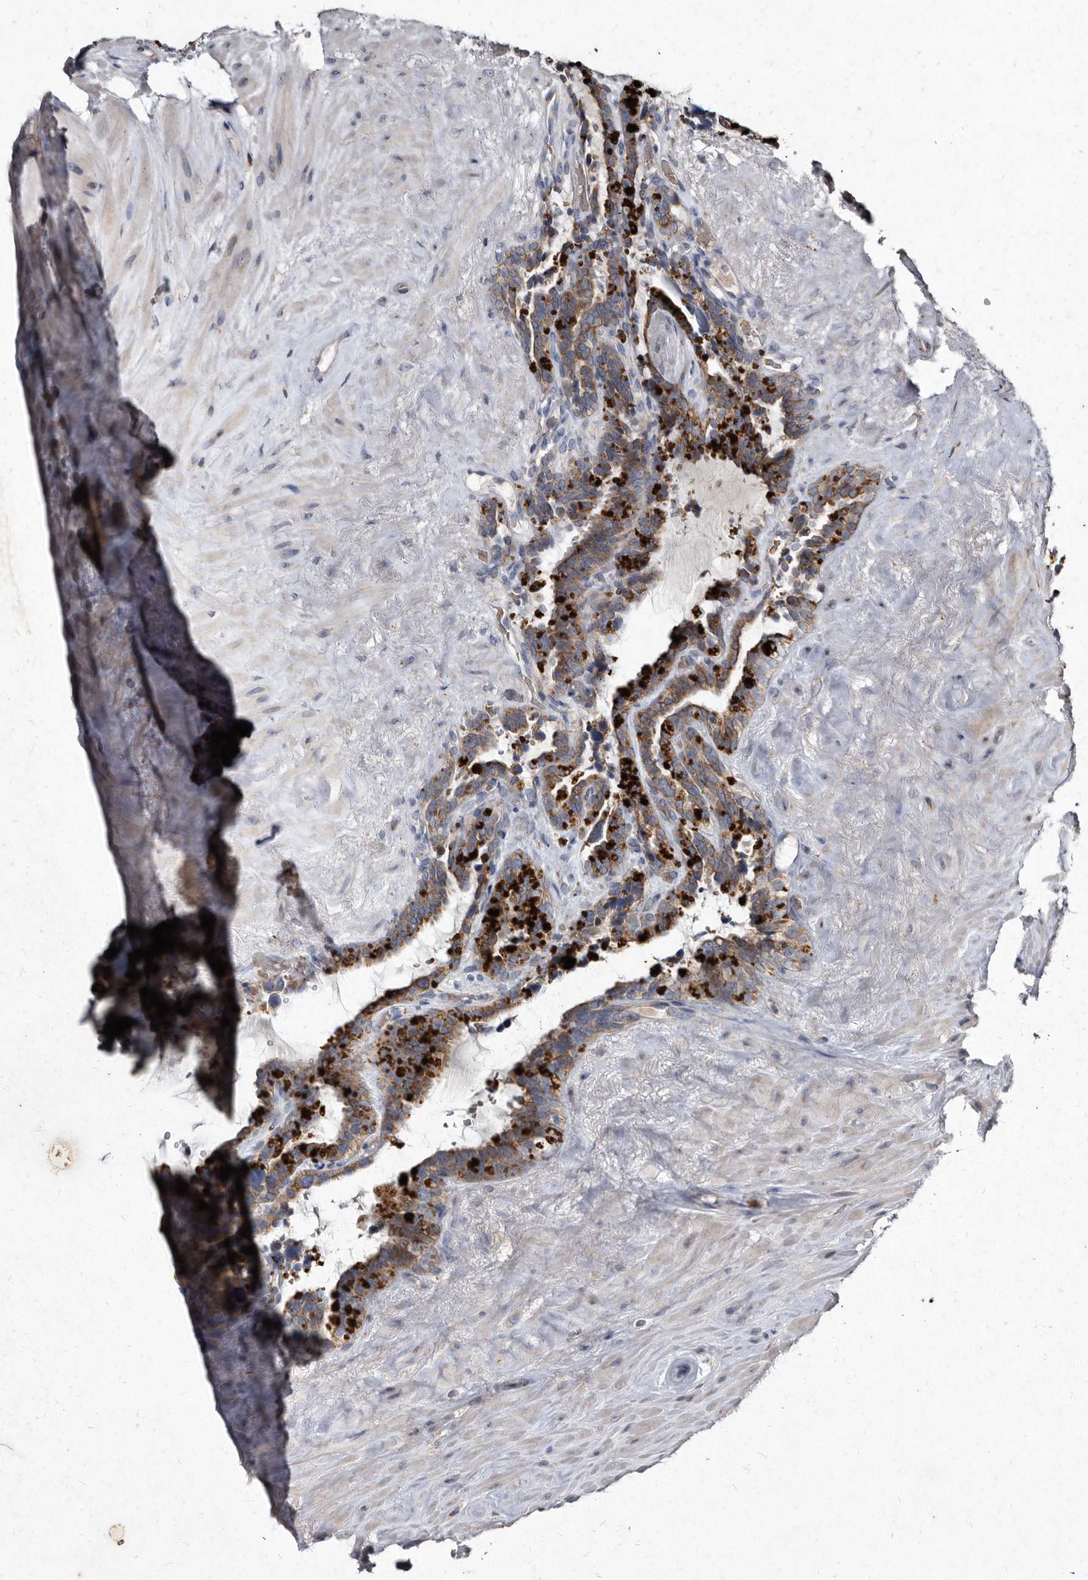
{"staining": {"intensity": "moderate", "quantity": ">75%", "location": "cytoplasmic/membranous"}, "tissue": "seminal vesicle", "cell_type": "Glandular cells", "image_type": "normal", "snomed": [{"axis": "morphology", "description": "Normal tissue, NOS"}, {"axis": "topography", "description": "Seminal veicle"}], "caption": "A brown stain shows moderate cytoplasmic/membranous positivity of a protein in glandular cells of normal seminal vesicle. The staining was performed using DAB to visualize the protein expression in brown, while the nuclei were stained in blue with hematoxylin (Magnification: 20x).", "gene": "YPEL1", "patient": {"sex": "male", "age": 80}}